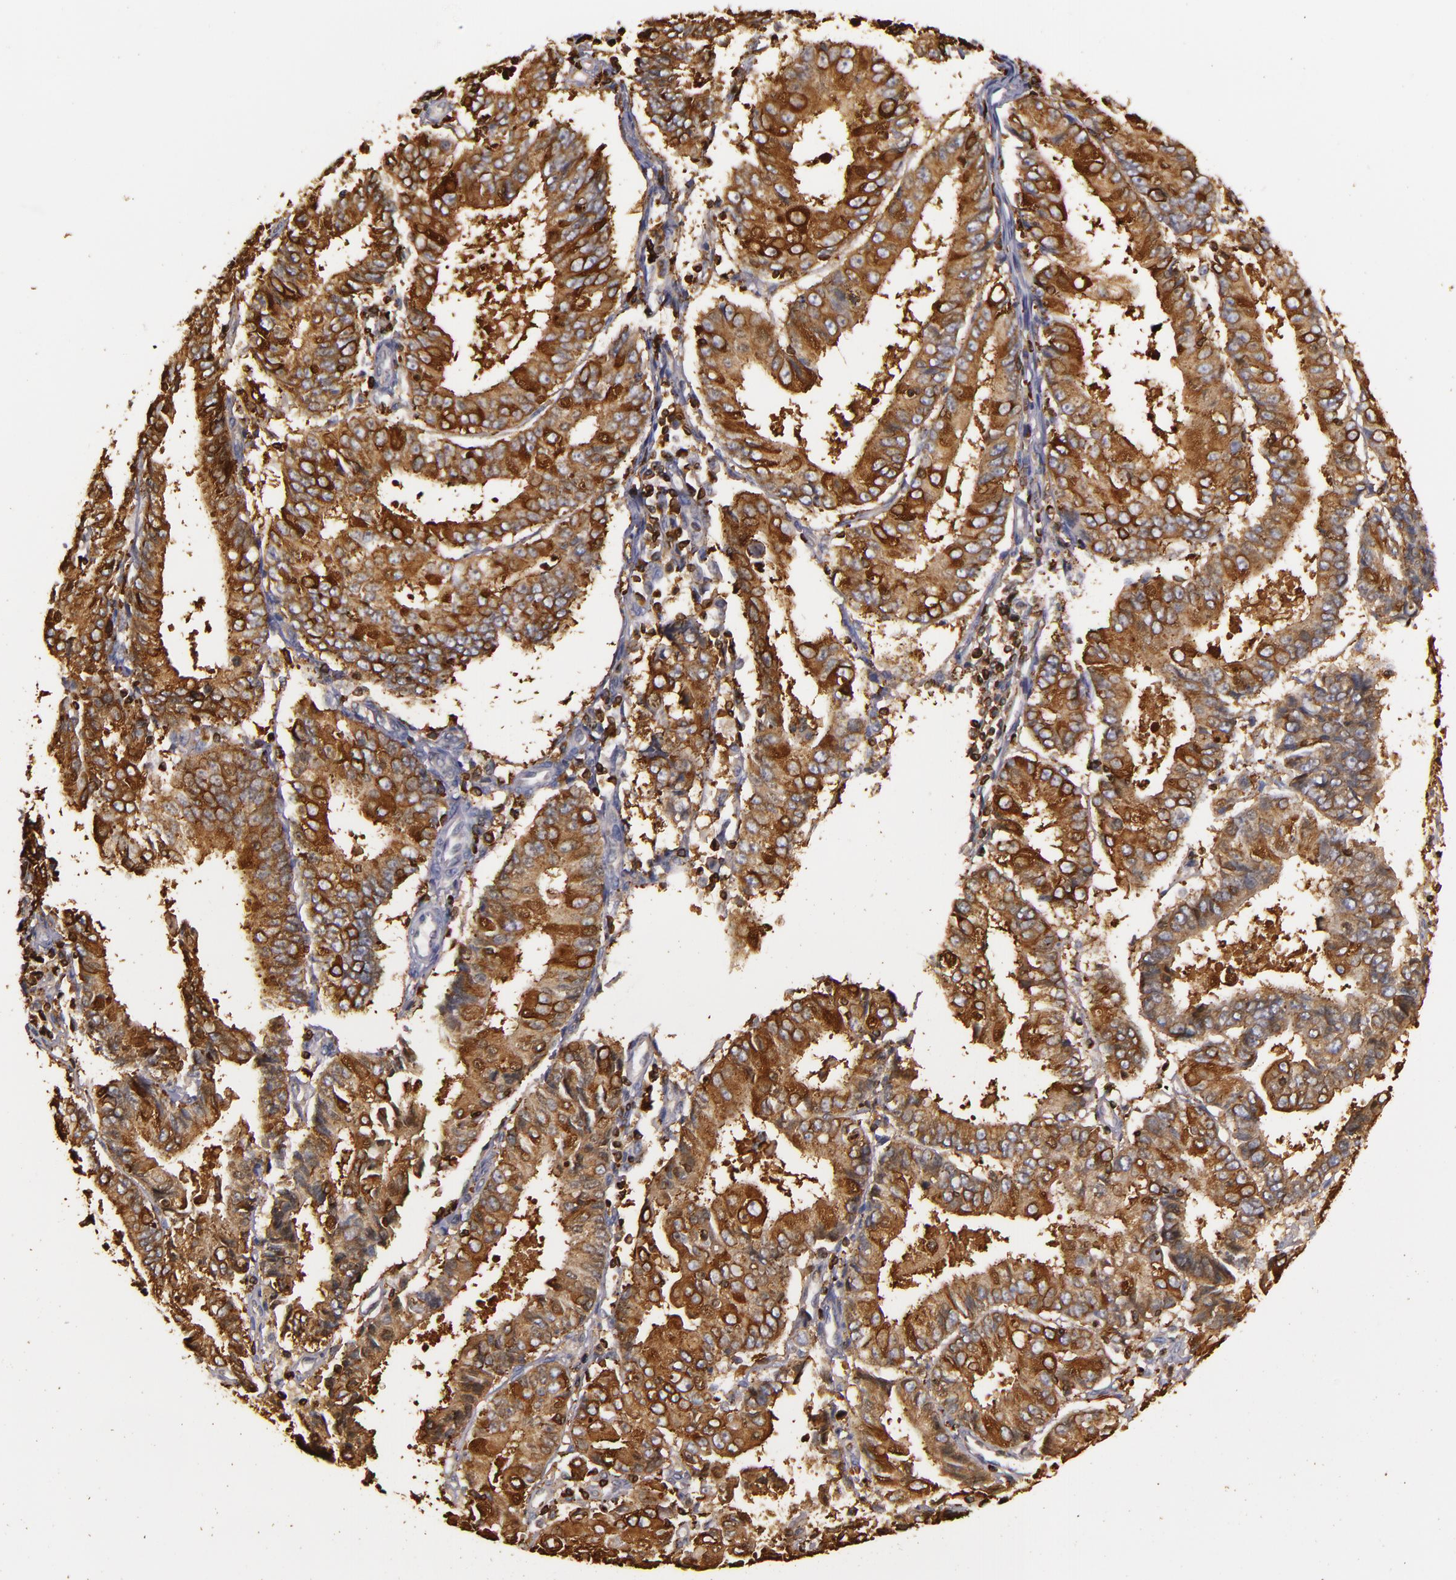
{"staining": {"intensity": "strong", "quantity": ">75%", "location": "cytoplasmic/membranous"}, "tissue": "endometrial cancer", "cell_type": "Tumor cells", "image_type": "cancer", "snomed": [{"axis": "morphology", "description": "Adenocarcinoma, NOS"}, {"axis": "topography", "description": "Endometrium"}], "caption": "This photomicrograph reveals immunohistochemistry (IHC) staining of endometrial cancer, with high strong cytoplasmic/membranous expression in approximately >75% of tumor cells.", "gene": "SLC9A3R1", "patient": {"sex": "female", "age": 75}}